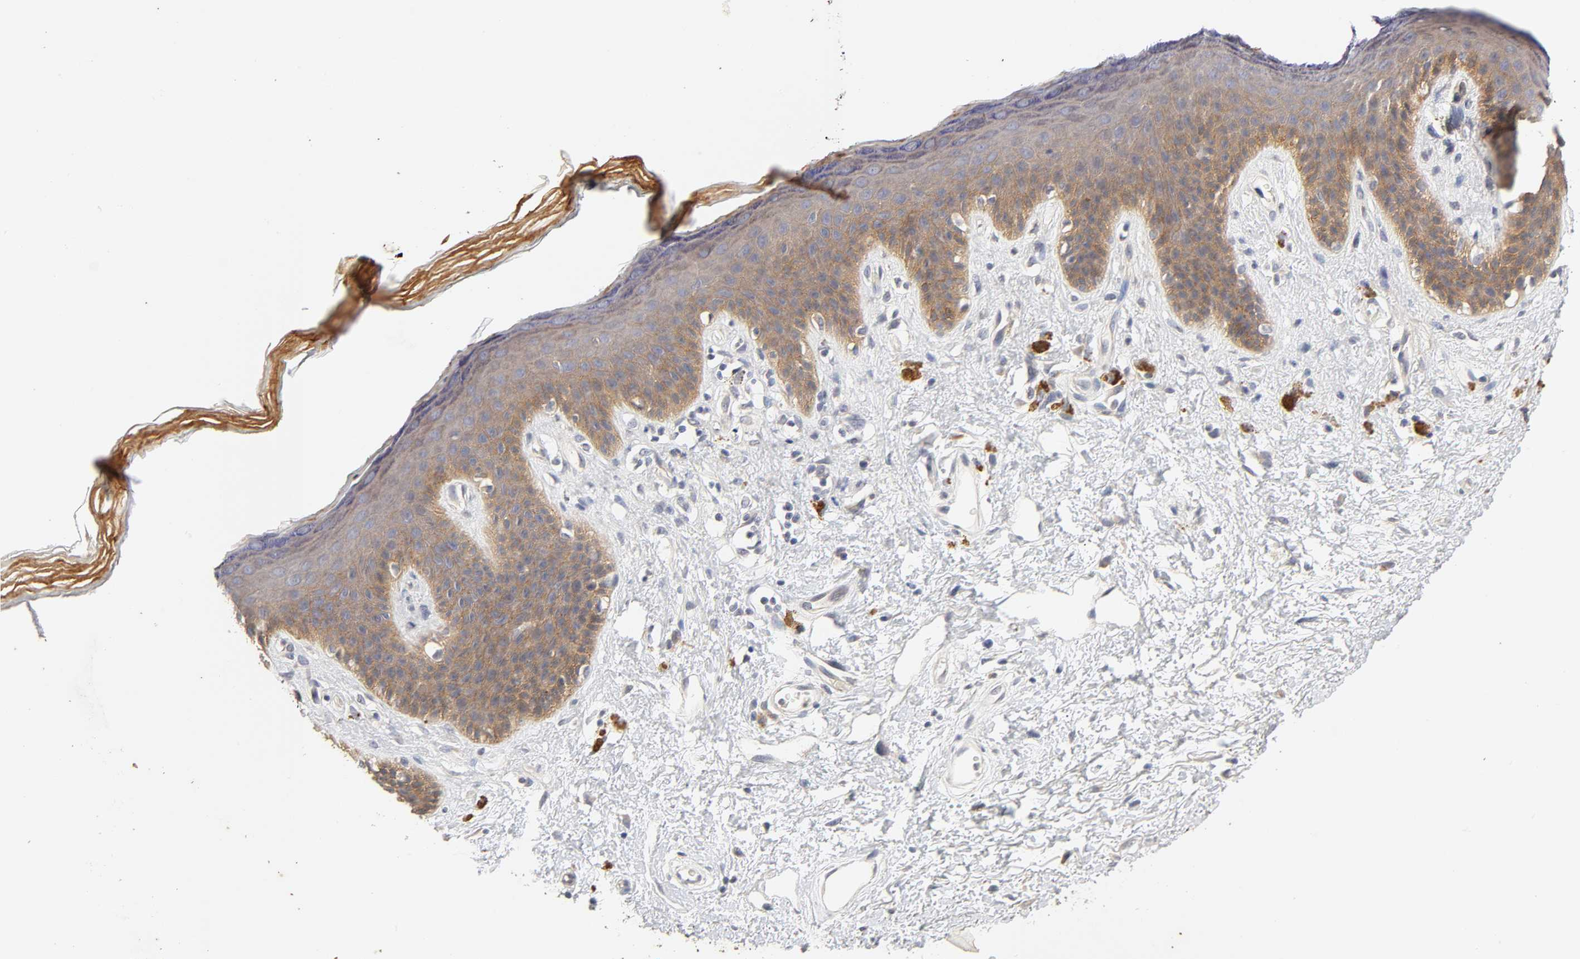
{"staining": {"intensity": "moderate", "quantity": ">75%", "location": "cytoplasmic/membranous"}, "tissue": "skin", "cell_type": "Epidermal cells", "image_type": "normal", "snomed": [{"axis": "morphology", "description": "Normal tissue, NOS"}, {"axis": "topography", "description": "Anal"}], "caption": "An IHC photomicrograph of unremarkable tissue is shown. Protein staining in brown shows moderate cytoplasmic/membranous positivity in skin within epidermal cells.", "gene": "CXADR", "patient": {"sex": "female", "age": 46}}